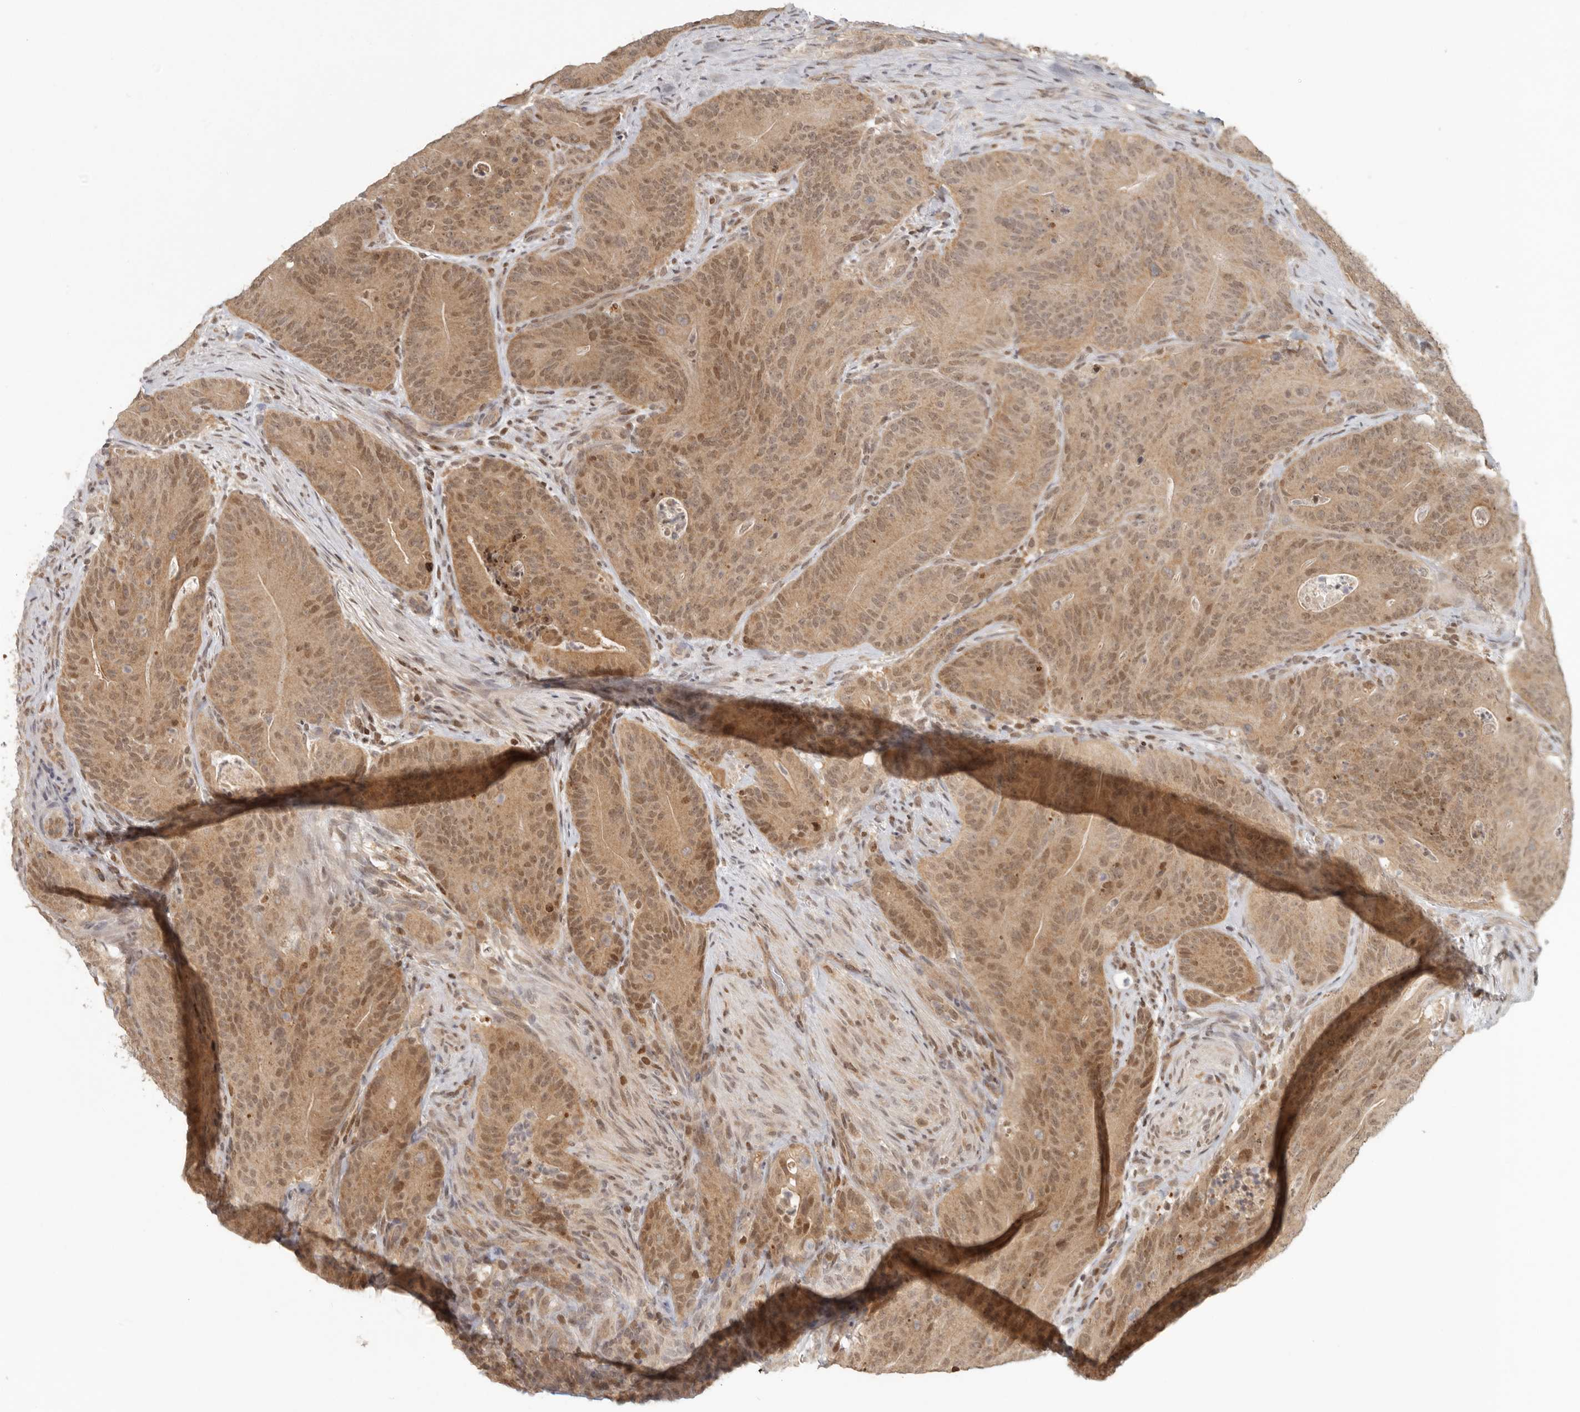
{"staining": {"intensity": "moderate", "quantity": ">75%", "location": "cytoplasmic/membranous,nuclear"}, "tissue": "colorectal cancer", "cell_type": "Tumor cells", "image_type": "cancer", "snomed": [{"axis": "morphology", "description": "Normal tissue, NOS"}, {"axis": "topography", "description": "Colon"}], "caption": "A photomicrograph showing moderate cytoplasmic/membranous and nuclear staining in approximately >75% of tumor cells in colorectal cancer, as visualized by brown immunohistochemical staining.", "gene": "PSMA5", "patient": {"sex": "female", "age": 82}}